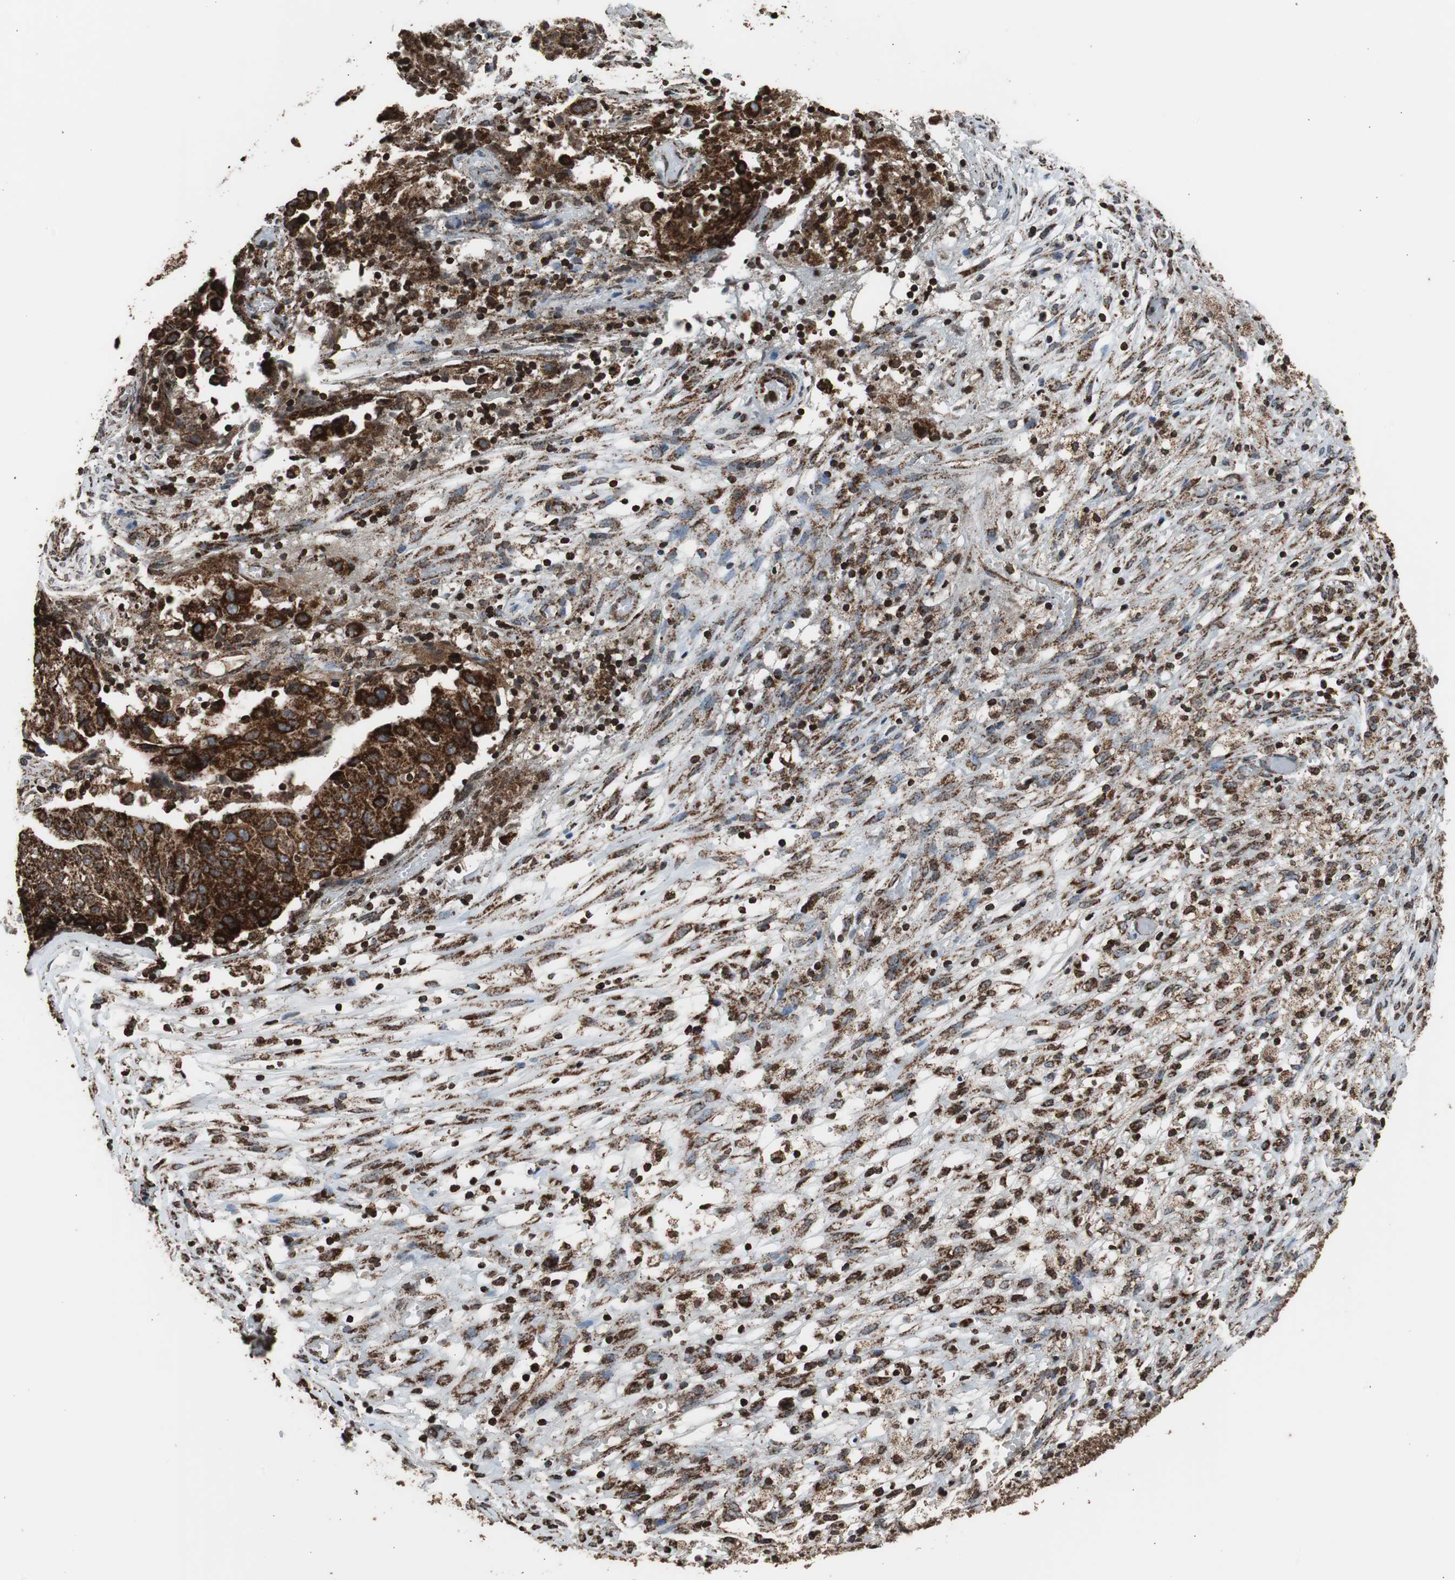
{"staining": {"intensity": "strong", "quantity": ">75%", "location": "cytoplasmic/membranous"}, "tissue": "ovarian cancer", "cell_type": "Tumor cells", "image_type": "cancer", "snomed": [{"axis": "morphology", "description": "Carcinoma, endometroid"}, {"axis": "topography", "description": "Ovary"}], "caption": "Human ovarian cancer stained with a brown dye shows strong cytoplasmic/membranous positive staining in about >75% of tumor cells.", "gene": "HSPA9", "patient": {"sex": "female", "age": 42}}